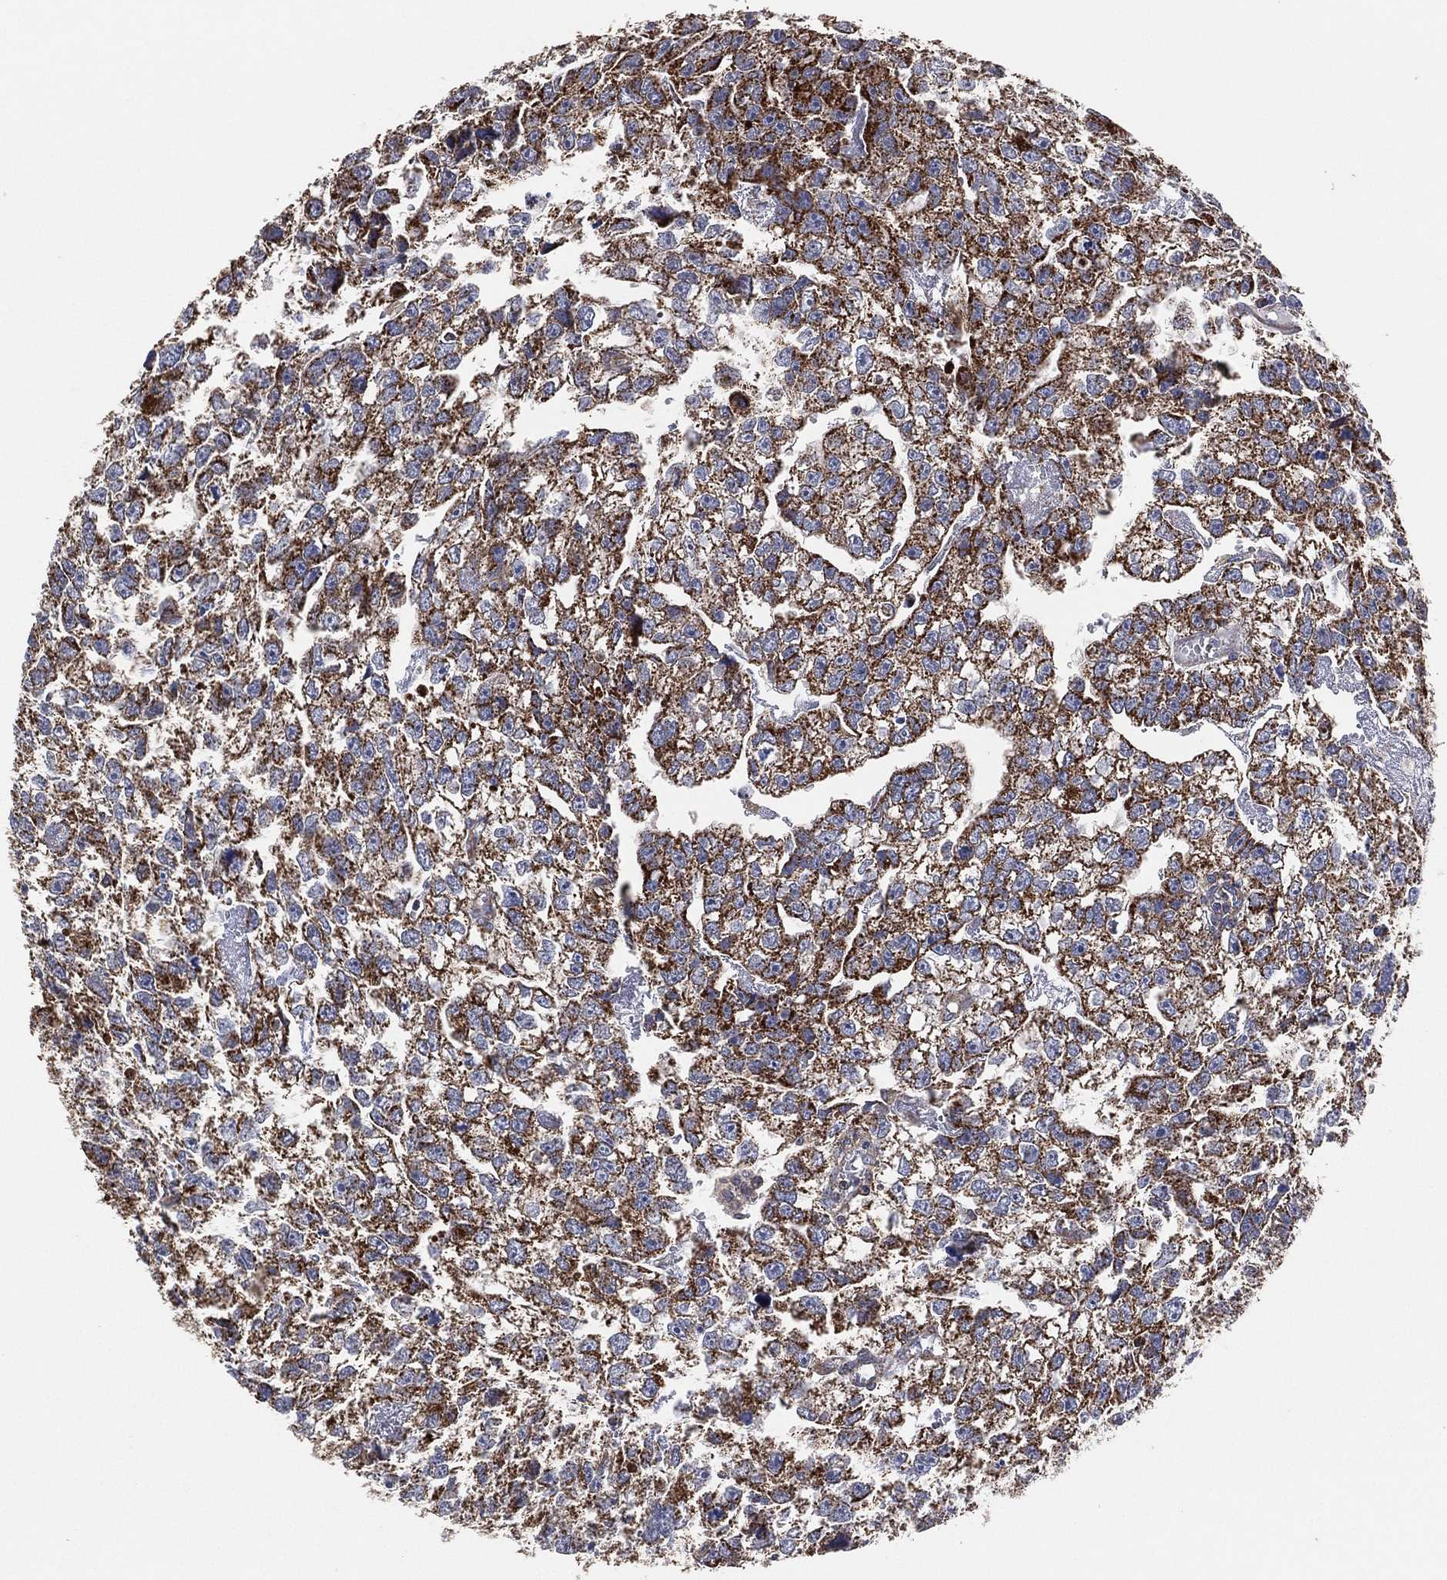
{"staining": {"intensity": "strong", "quantity": "<25%", "location": "cytoplasmic/membranous"}, "tissue": "testis cancer", "cell_type": "Tumor cells", "image_type": "cancer", "snomed": [{"axis": "morphology", "description": "Carcinoma, Embryonal, NOS"}, {"axis": "morphology", "description": "Teratoma, malignant, NOS"}, {"axis": "topography", "description": "Testis"}], "caption": "Immunohistochemistry staining of testis cancer (embryonal carcinoma), which demonstrates medium levels of strong cytoplasmic/membranous positivity in approximately <25% of tumor cells indicating strong cytoplasmic/membranous protein expression. The staining was performed using DAB (brown) for protein detection and nuclei were counterstained in hematoxylin (blue).", "gene": "LIMD1", "patient": {"sex": "male", "age": 44}}